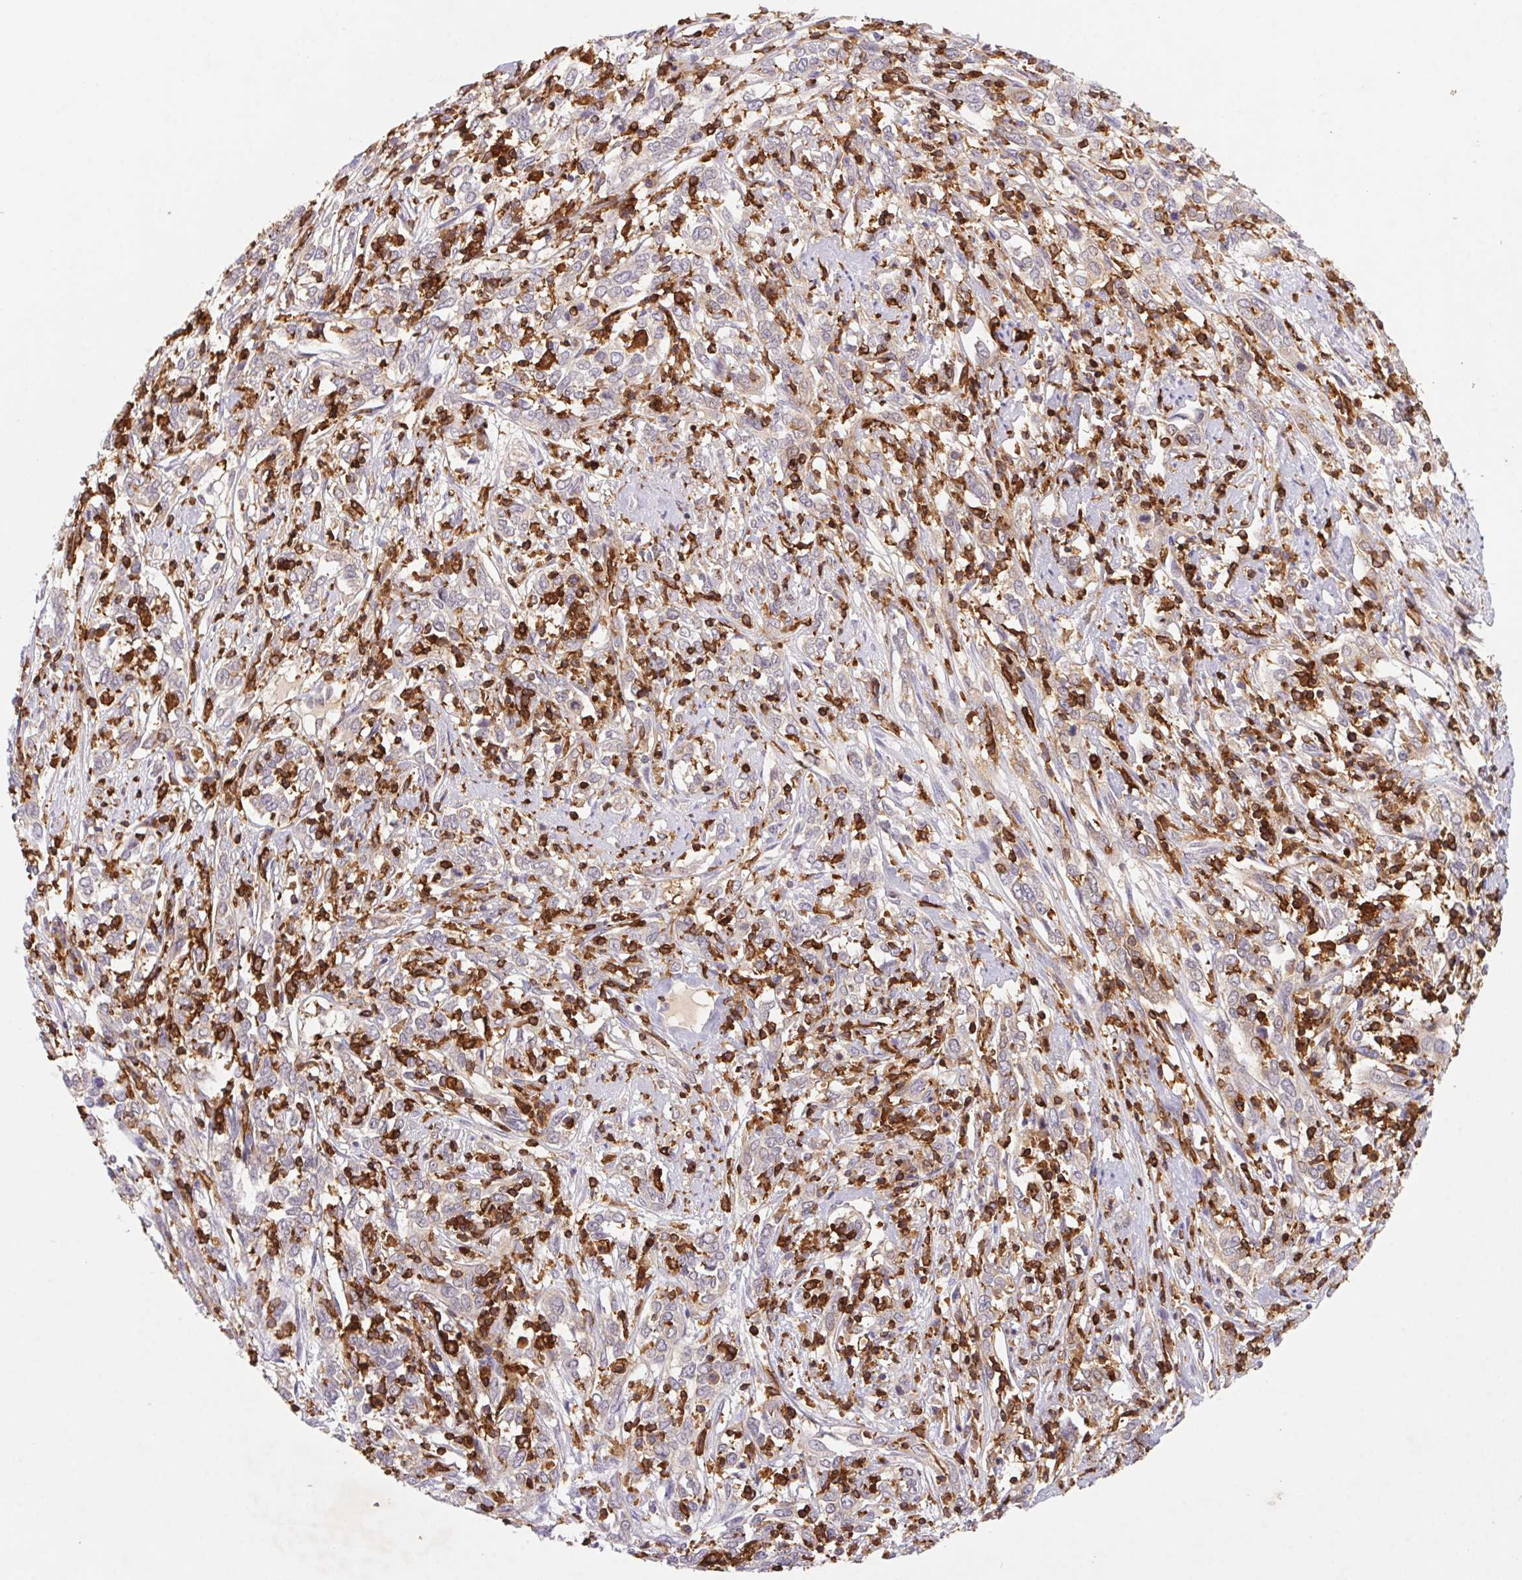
{"staining": {"intensity": "negative", "quantity": "none", "location": "none"}, "tissue": "cervical cancer", "cell_type": "Tumor cells", "image_type": "cancer", "snomed": [{"axis": "morphology", "description": "Adenocarcinoma, NOS"}, {"axis": "topography", "description": "Cervix"}], "caption": "DAB immunohistochemical staining of human cervical cancer (adenocarcinoma) exhibits no significant staining in tumor cells. The staining was performed using DAB (3,3'-diaminobenzidine) to visualize the protein expression in brown, while the nuclei were stained in blue with hematoxylin (Magnification: 20x).", "gene": "APBB1IP", "patient": {"sex": "female", "age": 40}}